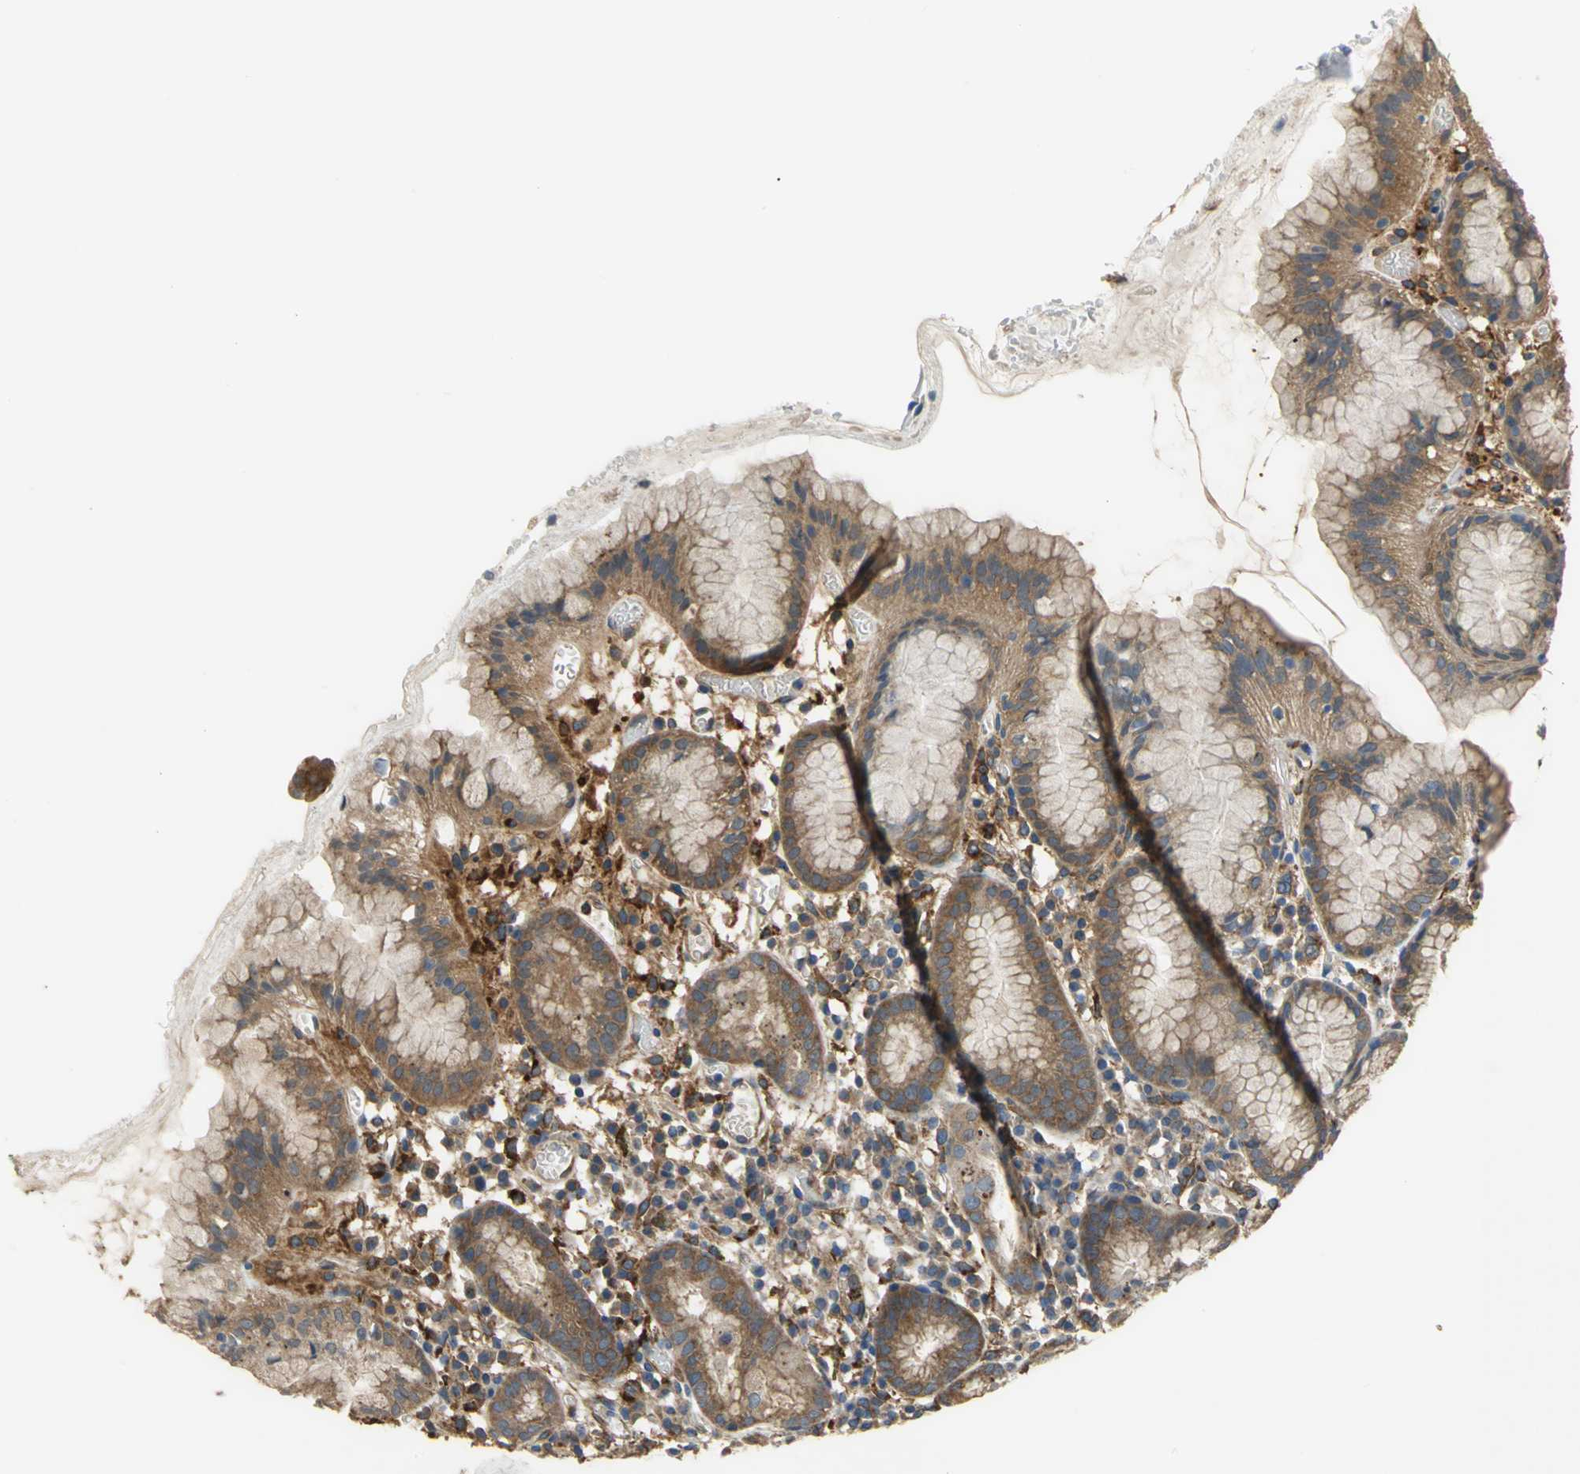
{"staining": {"intensity": "moderate", "quantity": ">75%", "location": "cytoplasmic/membranous"}, "tissue": "stomach", "cell_type": "Glandular cells", "image_type": "normal", "snomed": [{"axis": "morphology", "description": "Normal tissue, NOS"}, {"axis": "topography", "description": "Stomach"}, {"axis": "topography", "description": "Stomach, lower"}], "caption": "Stomach stained with immunohistochemistry exhibits moderate cytoplasmic/membranous staining in about >75% of glandular cells.", "gene": "DIAPH2", "patient": {"sex": "female", "age": 75}}